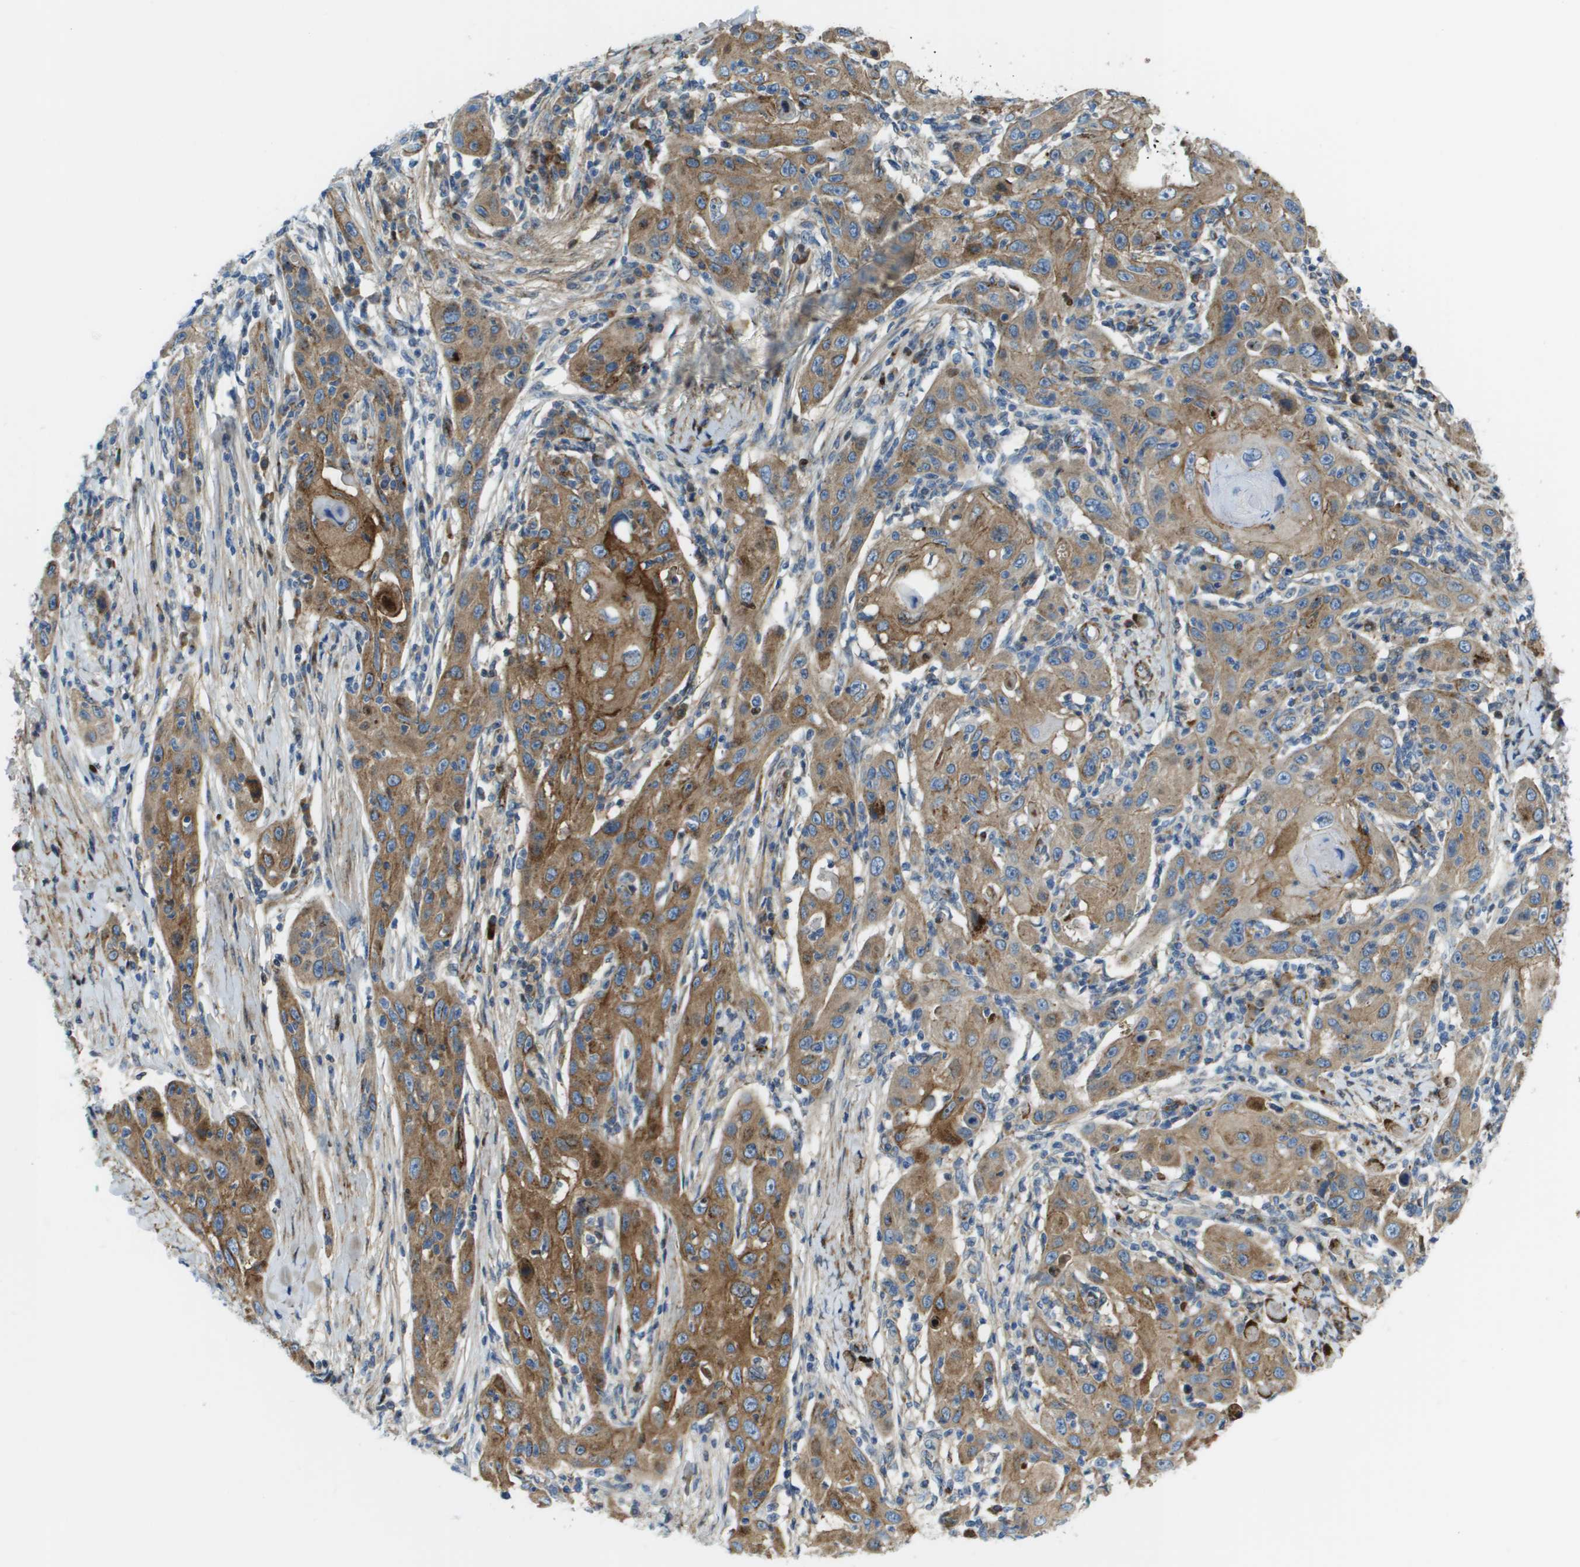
{"staining": {"intensity": "moderate", "quantity": ">75%", "location": "cytoplasmic/membranous"}, "tissue": "skin cancer", "cell_type": "Tumor cells", "image_type": "cancer", "snomed": [{"axis": "morphology", "description": "Squamous cell carcinoma, NOS"}, {"axis": "topography", "description": "Skin"}], "caption": "A medium amount of moderate cytoplasmic/membranous staining is seen in approximately >75% of tumor cells in skin cancer (squamous cell carcinoma) tissue. Immunohistochemistry stains the protein in brown and the nuclei are stained blue.", "gene": "SDC1", "patient": {"sex": "female", "age": 88}}